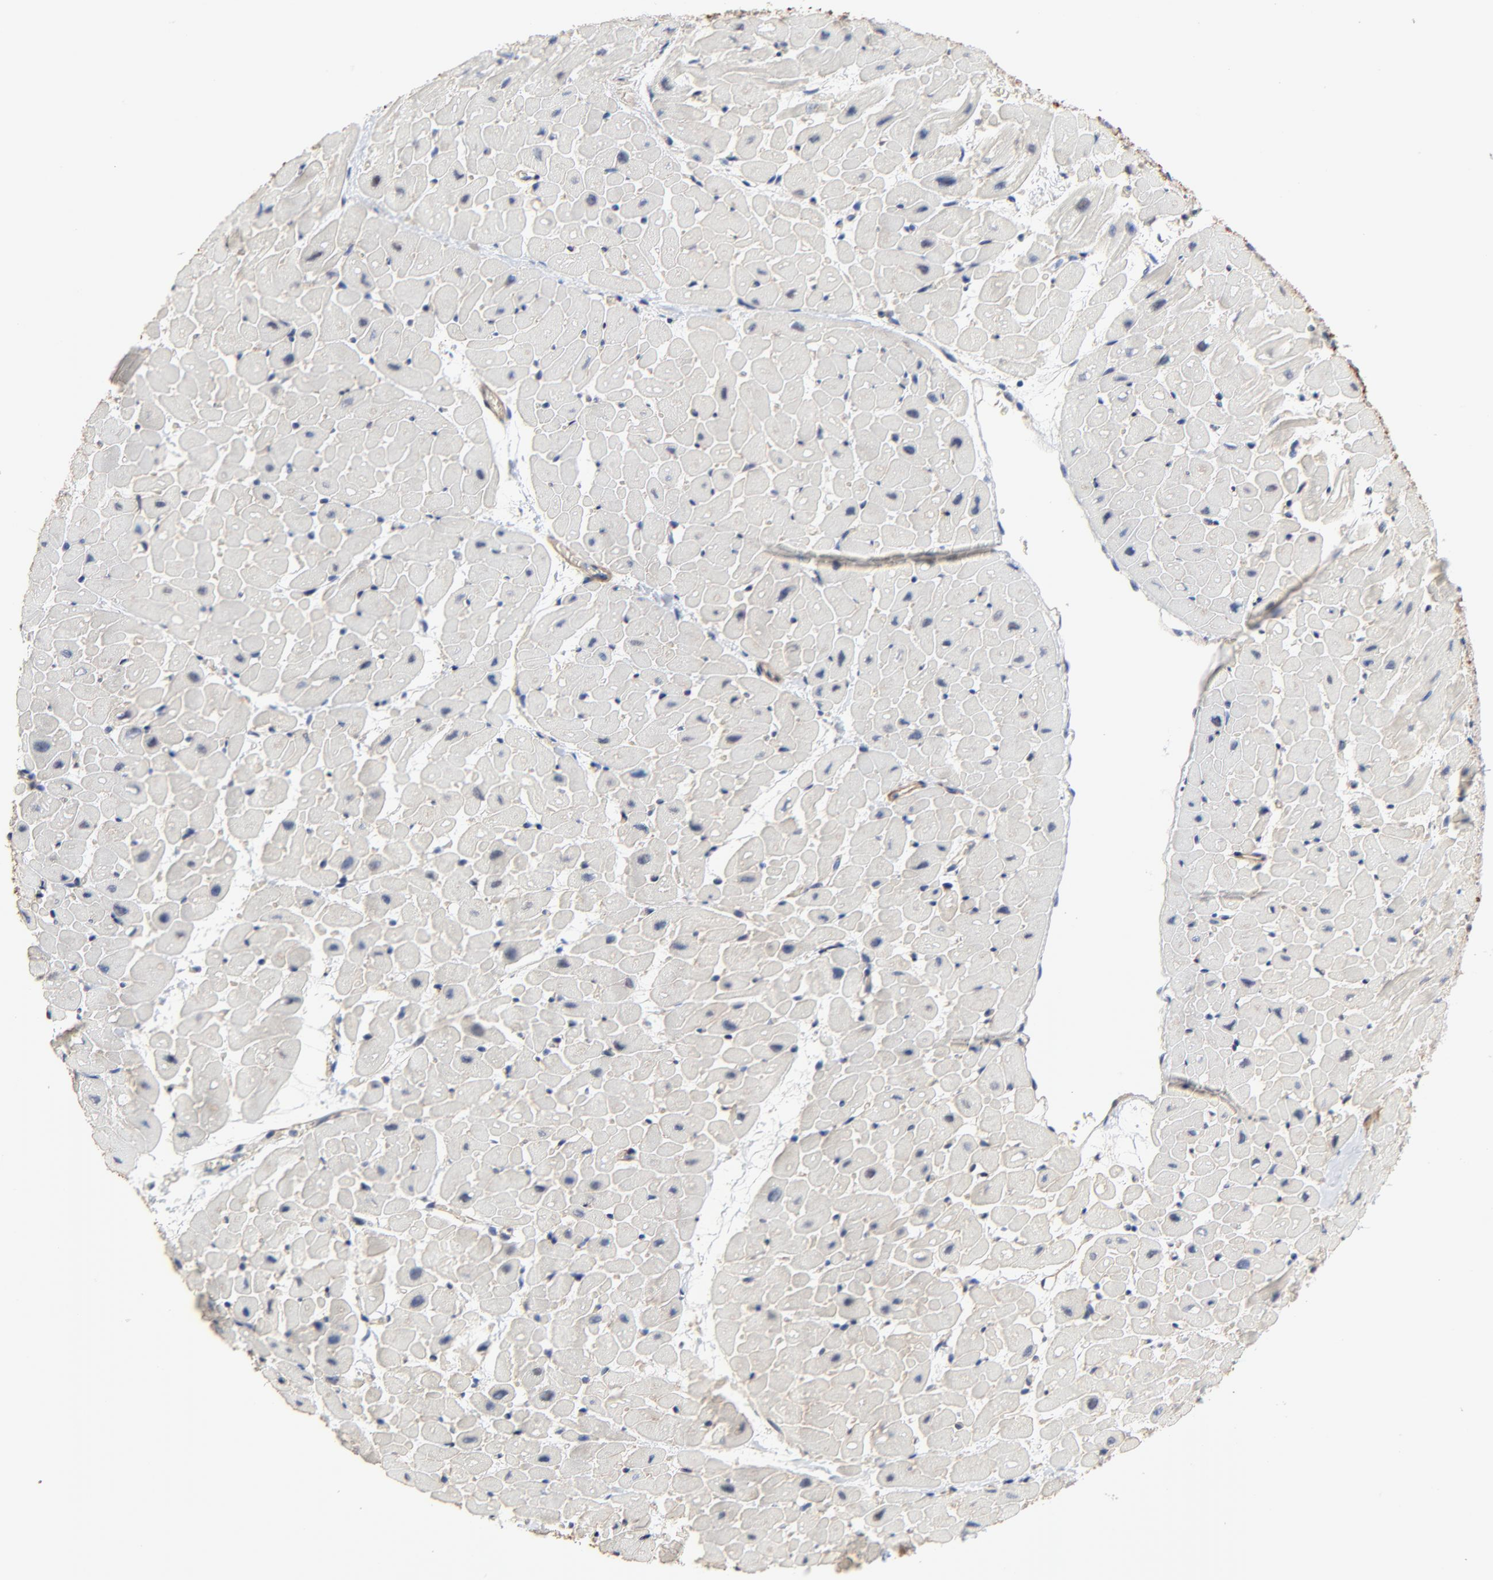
{"staining": {"intensity": "negative", "quantity": "none", "location": "none"}, "tissue": "heart muscle", "cell_type": "Cardiomyocytes", "image_type": "normal", "snomed": [{"axis": "morphology", "description": "Normal tissue, NOS"}, {"axis": "topography", "description": "Heart"}], "caption": "High power microscopy photomicrograph of an immunohistochemistry histopathology image of unremarkable heart muscle, revealing no significant staining in cardiomyocytes.", "gene": "SKAP1", "patient": {"sex": "male", "age": 45}}